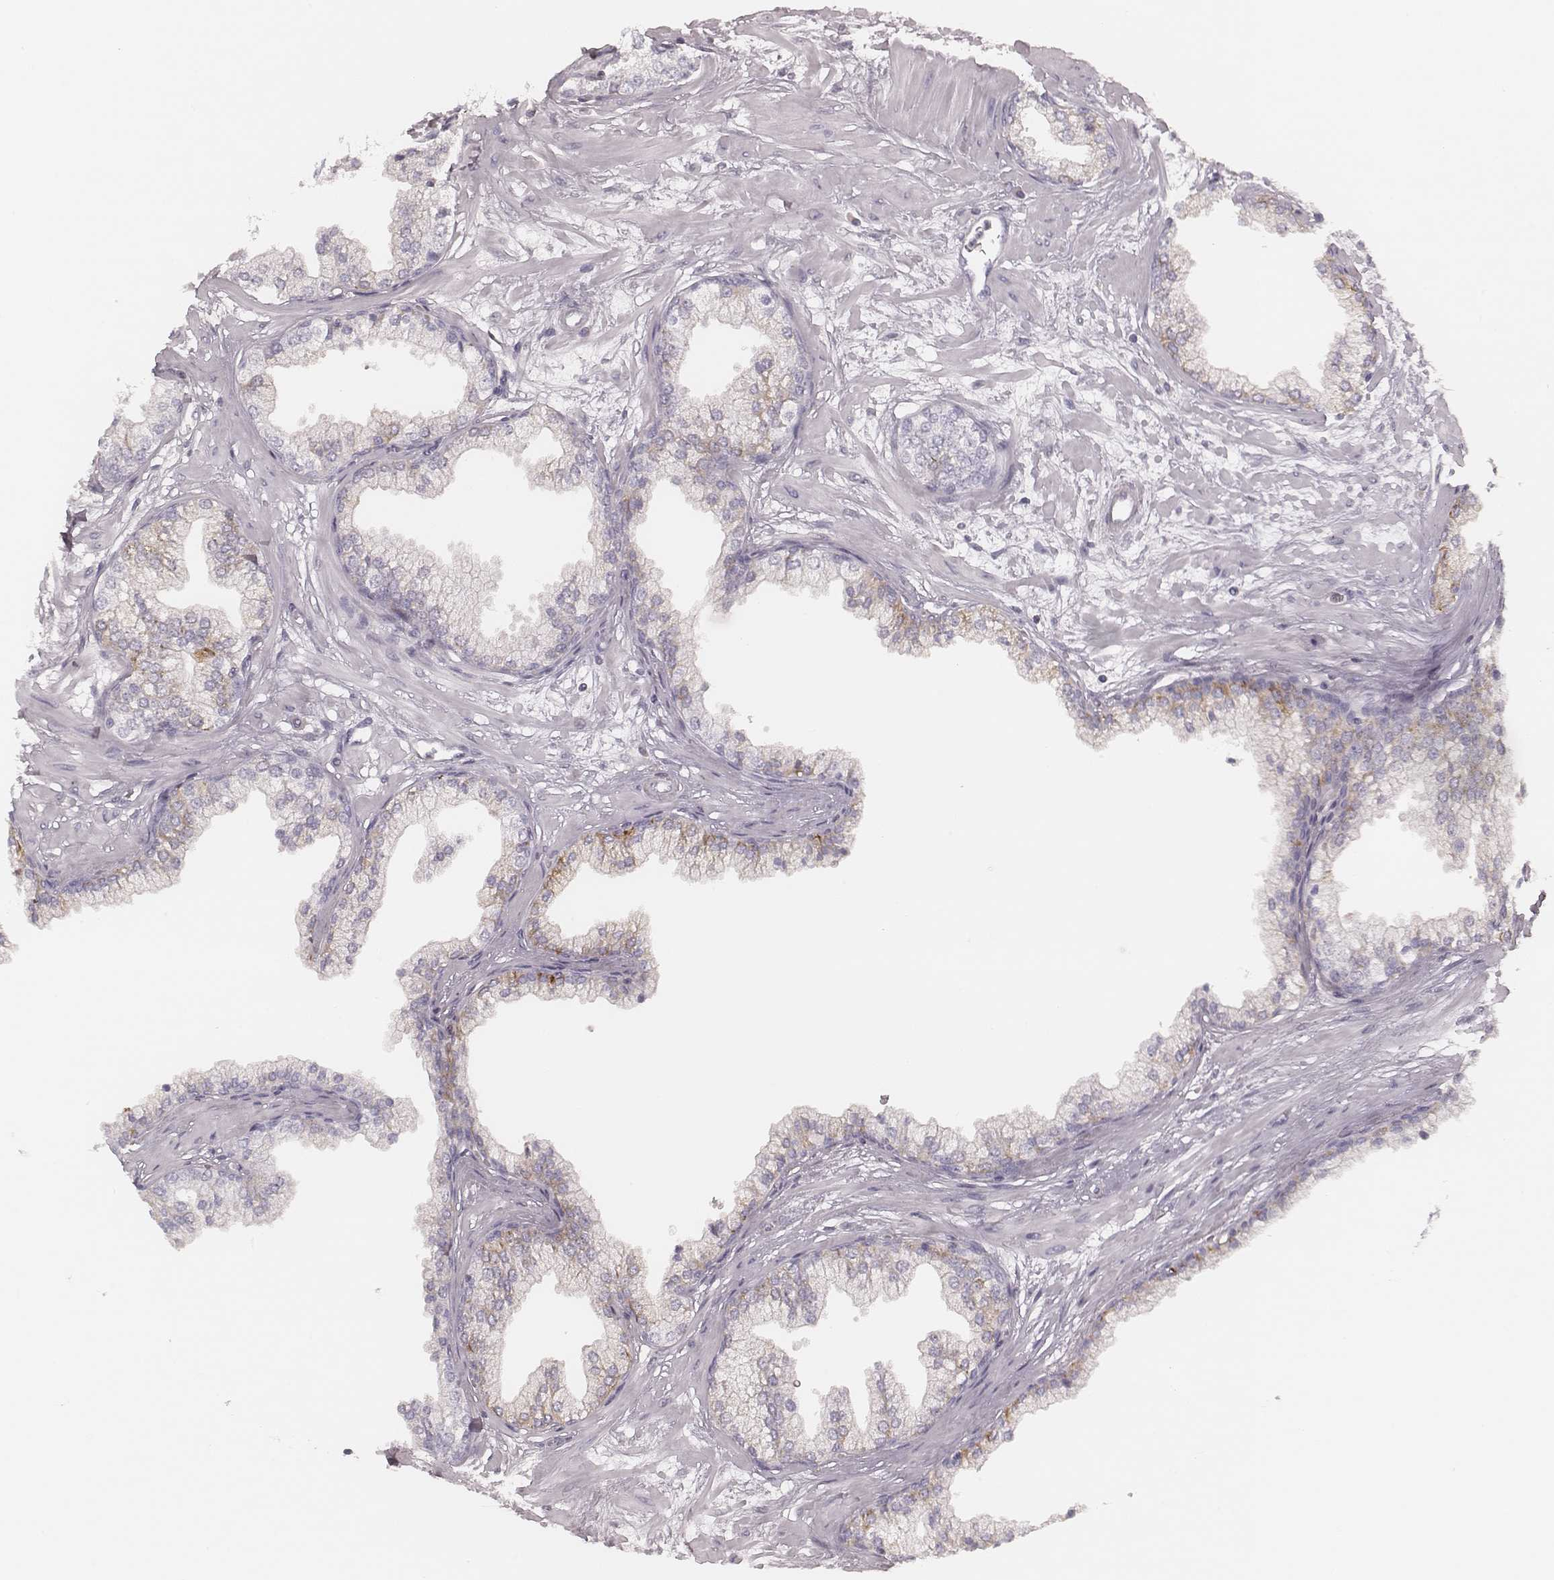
{"staining": {"intensity": "moderate", "quantity": "<25%", "location": "cytoplasmic/membranous"}, "tissue": "prostate", "cell_type": "Glandular cells", "image_type": "normal", "snomed": [{"axis": "morphology", "description": "Normal tissue, NOS"}, {"axis": "topography", "description": "Prostate"}, {"axis": "topography", "description": "Peripheral nerve tissue"}], "caption": "Moderate cytoplasmic/membranous staining is seen in about <25% of glandular cells in normal prostate.", "gene": "MSX1", "patient": {"sex": "male", "age": 61}}